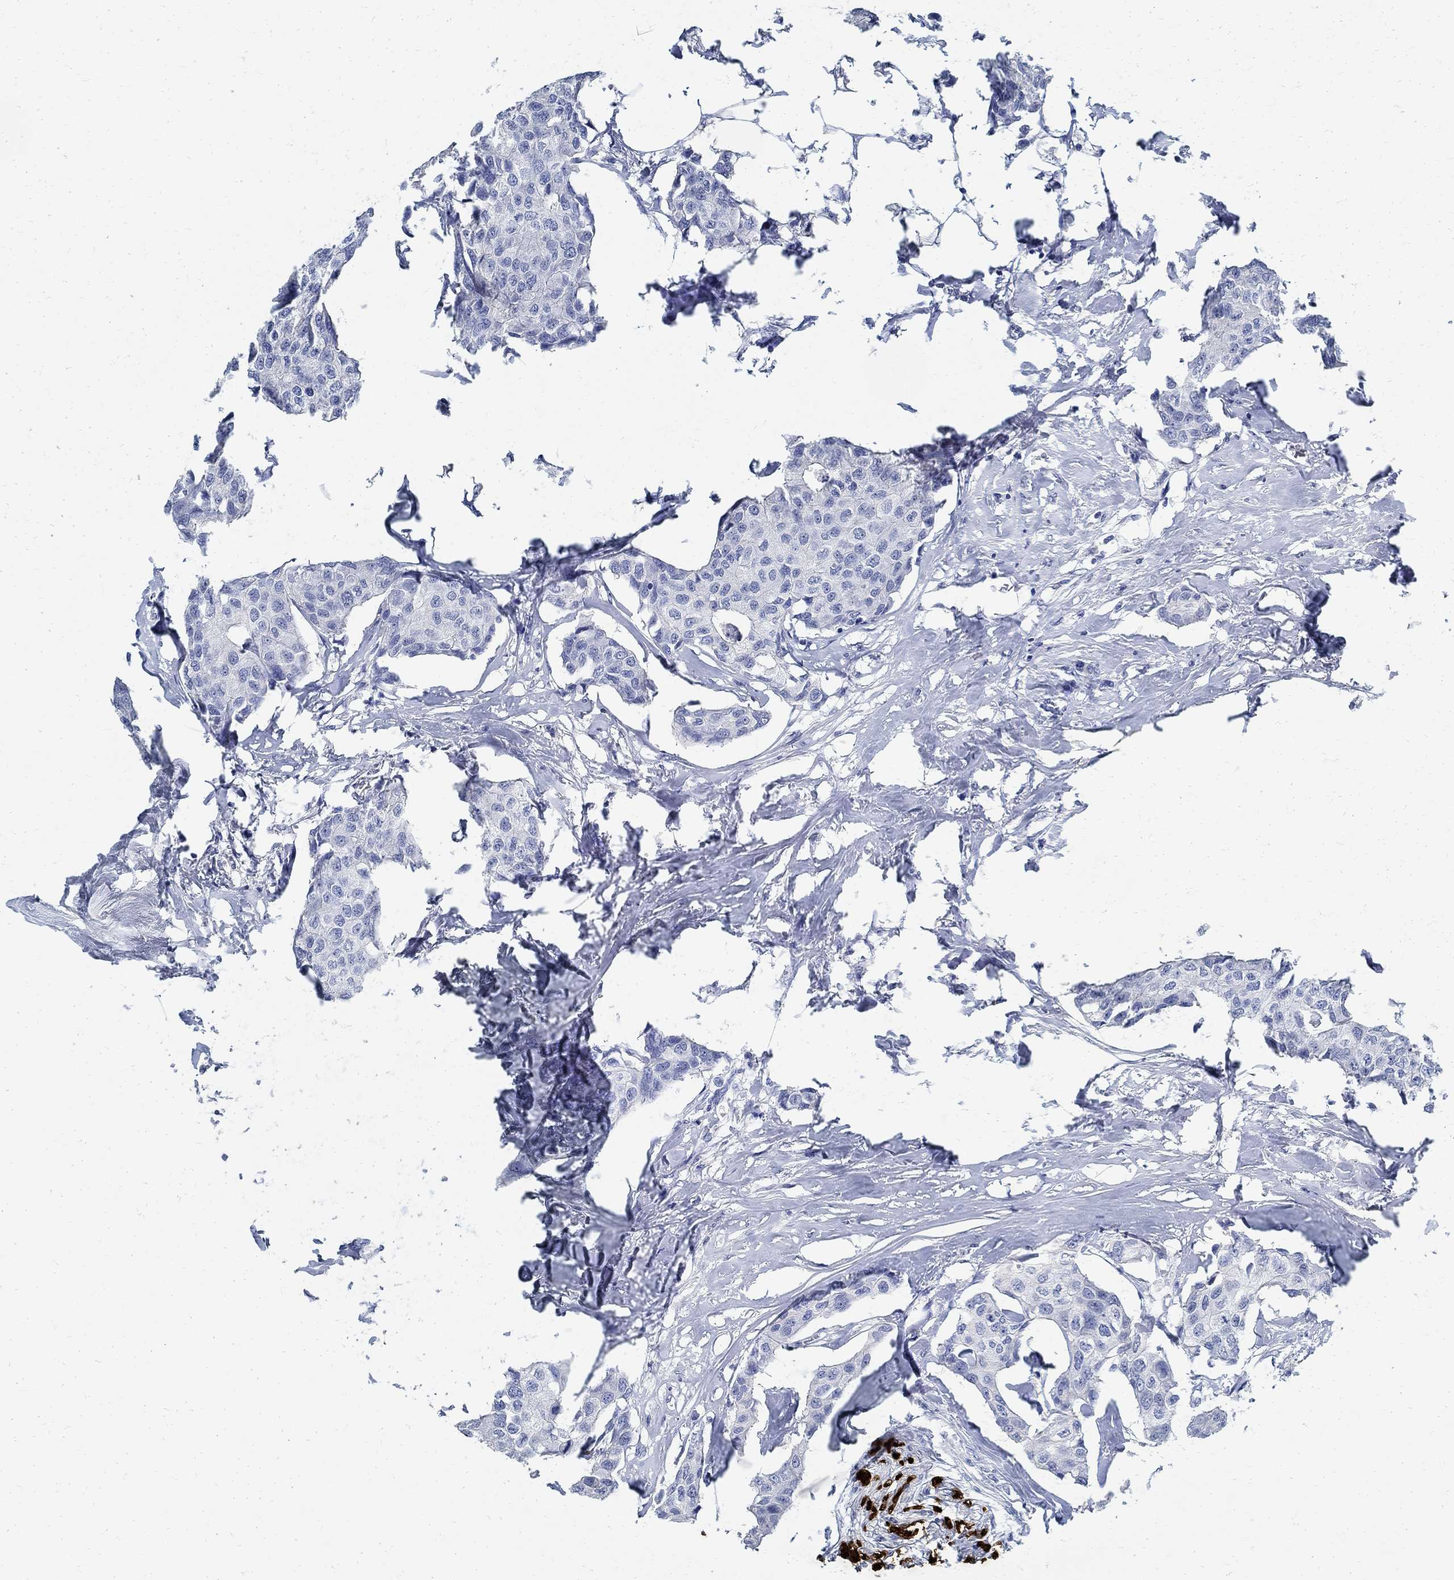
{"staining": {"intensity": "negative", "quantity": "none", "location": "none"}, "tissue": "breast cancer", "cell_type": "Tumor cells", "image_type": "cancer", "snomed": [{"axis": "morphology", "description": "Duct carcinoma"}, {"axis": "topography", "description": "Breast"}], "caption": "IHC of human breast invasive ductal carcinoma reveals no staining in tumor cells.", "gene": "PRX", "patient": {"sex": "female", "age": 80}}